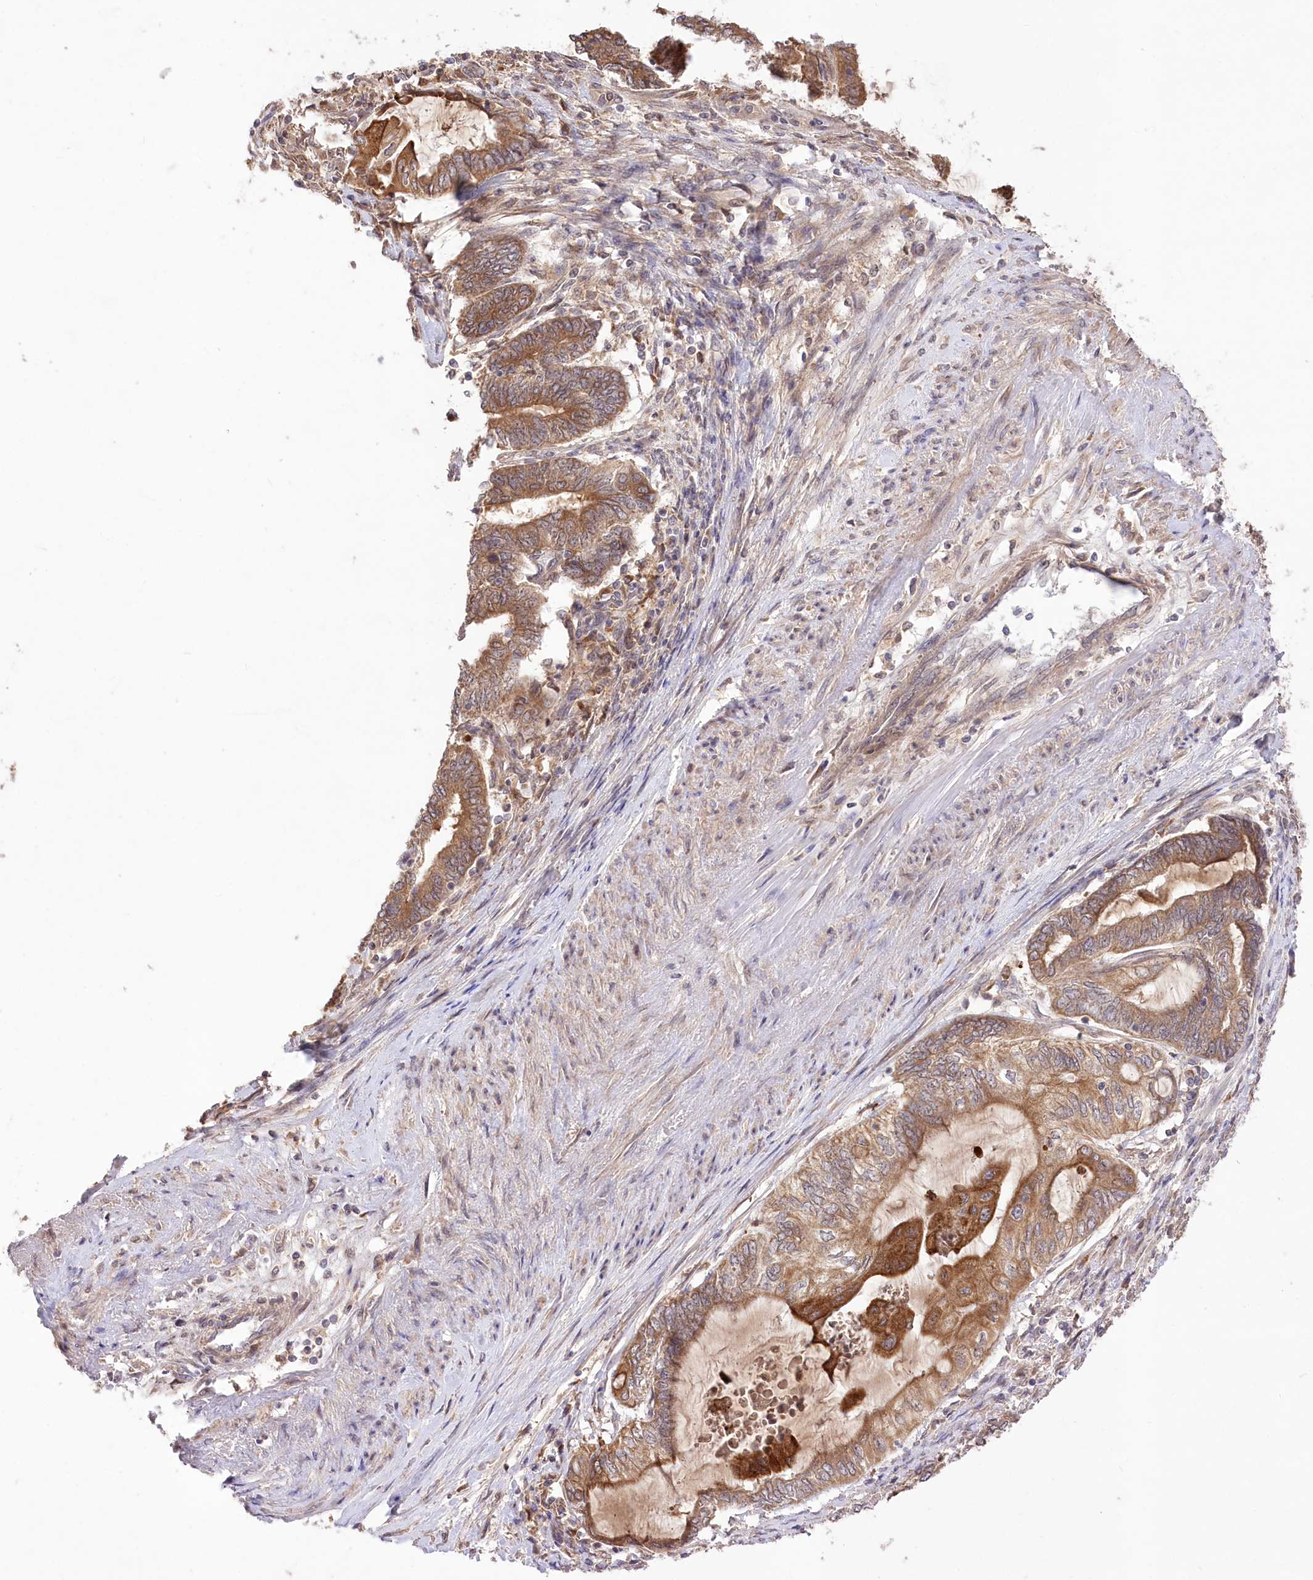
{"staining": {"intensity": "moderate", "quantity": ">75%", "location": "cytoplasmic/membranous"}, "tissue": "endometrial cancer", "cell_type": "Tumor cells", "image_type": "cancer", "snomed": [{"axis": "morphology", "description": "Adenocarcinoma, NOS"}, {"axis": "topography", "description": "Uterus"}, {"axis": "topography", "description": "Endometrium"}], "caption": "Immunohistochemistry staining of endometrial cancer, which displays medium levels of moderate cytoplasmic/membranous positivity in approximately >75% of tumor cells indicating moderate cytoplasmic/membranous protein positivity. The staining was performed using DAB (brown) for protein detection and nuclei were counterstained in hematoxylin (blue).", "gene": "HELT", "patient": {"sex": "female", "age": 70}}